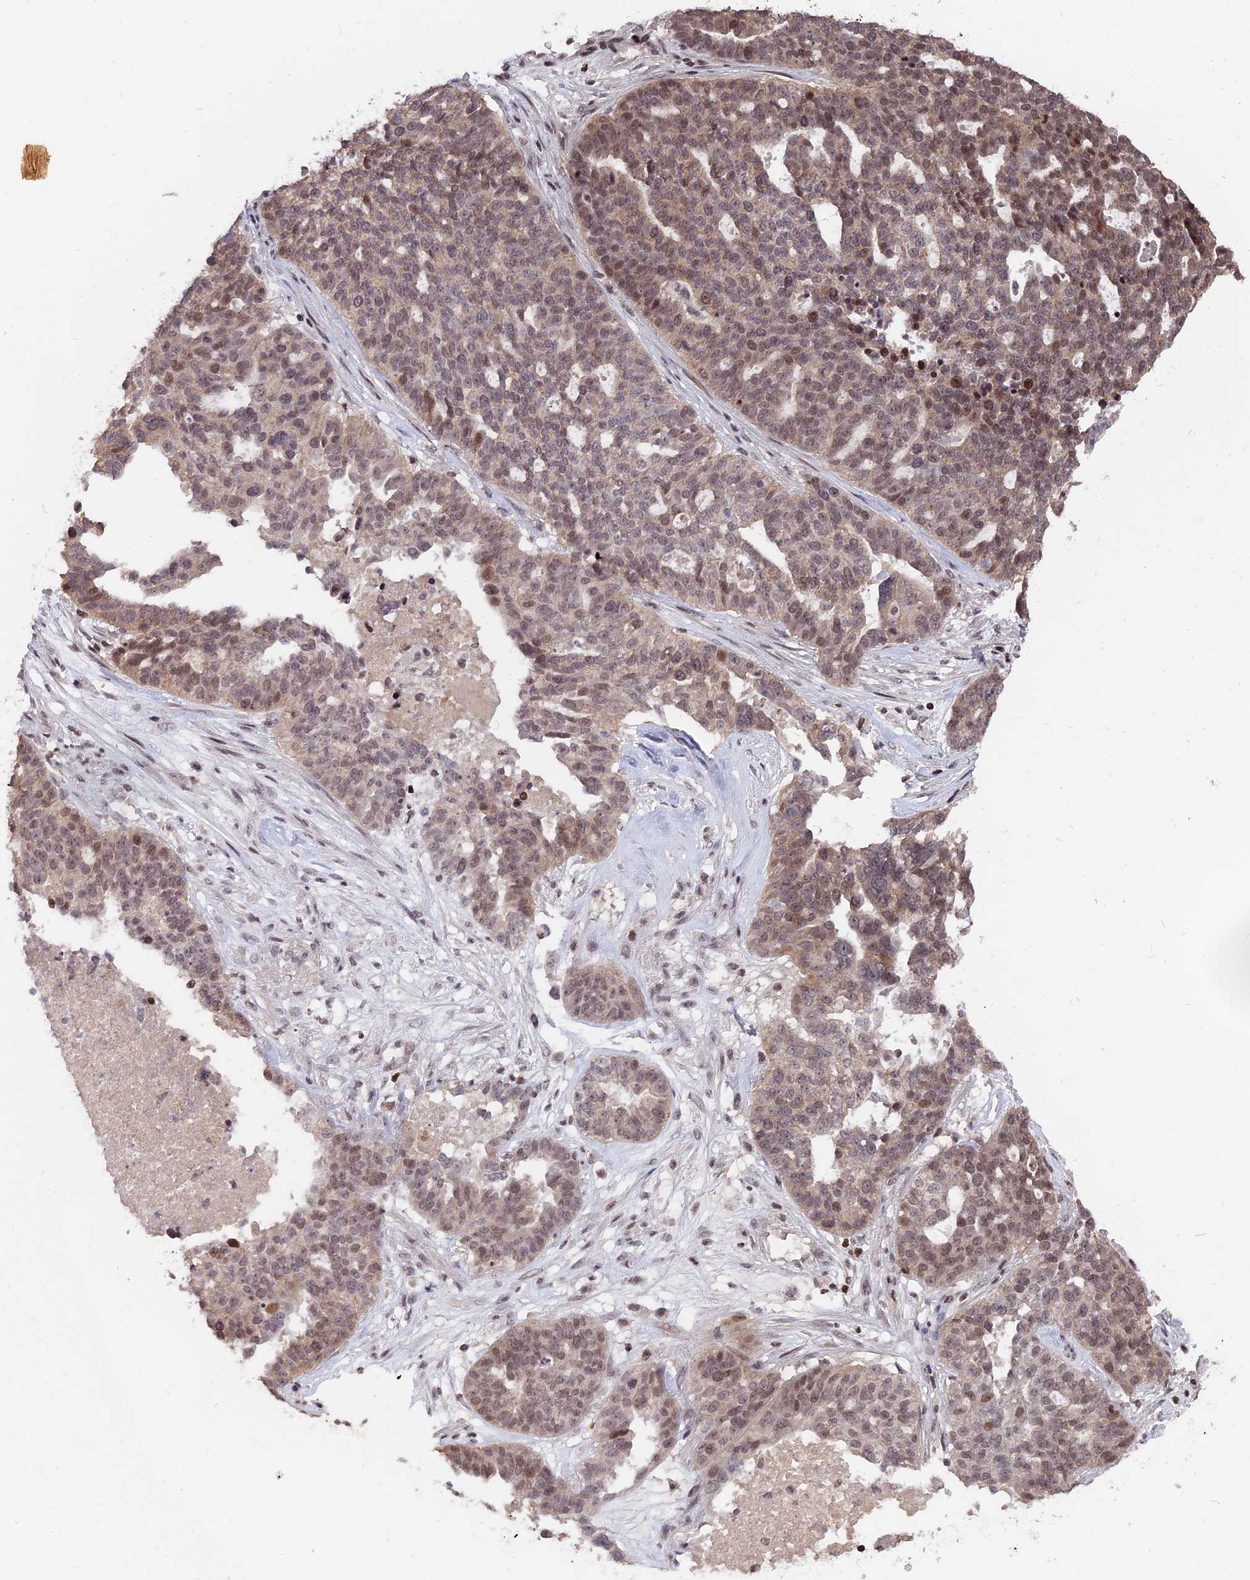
{"staining": {"intensity": "moderate", "quantity": "25%-75%", "location": "nuclear"}, "tissue": "ovarian cancer", "cell_type": "Tumor cells", "image_type": "cancer", "snomed": [{"axis": "morphology", "description": "Cystadenocarcinoma, serous, NOS"}, {"axis": "topography", "description": "Ovary"}], "caption": "About 25%-75% of tumor cells in ovarian serous cystadenocarcinoma show moderate nuclear protein expression as visualized by brown immunohistochemical staining.", "gene": "NR1H3", "patient": {"sex": "female", "age": 59}}